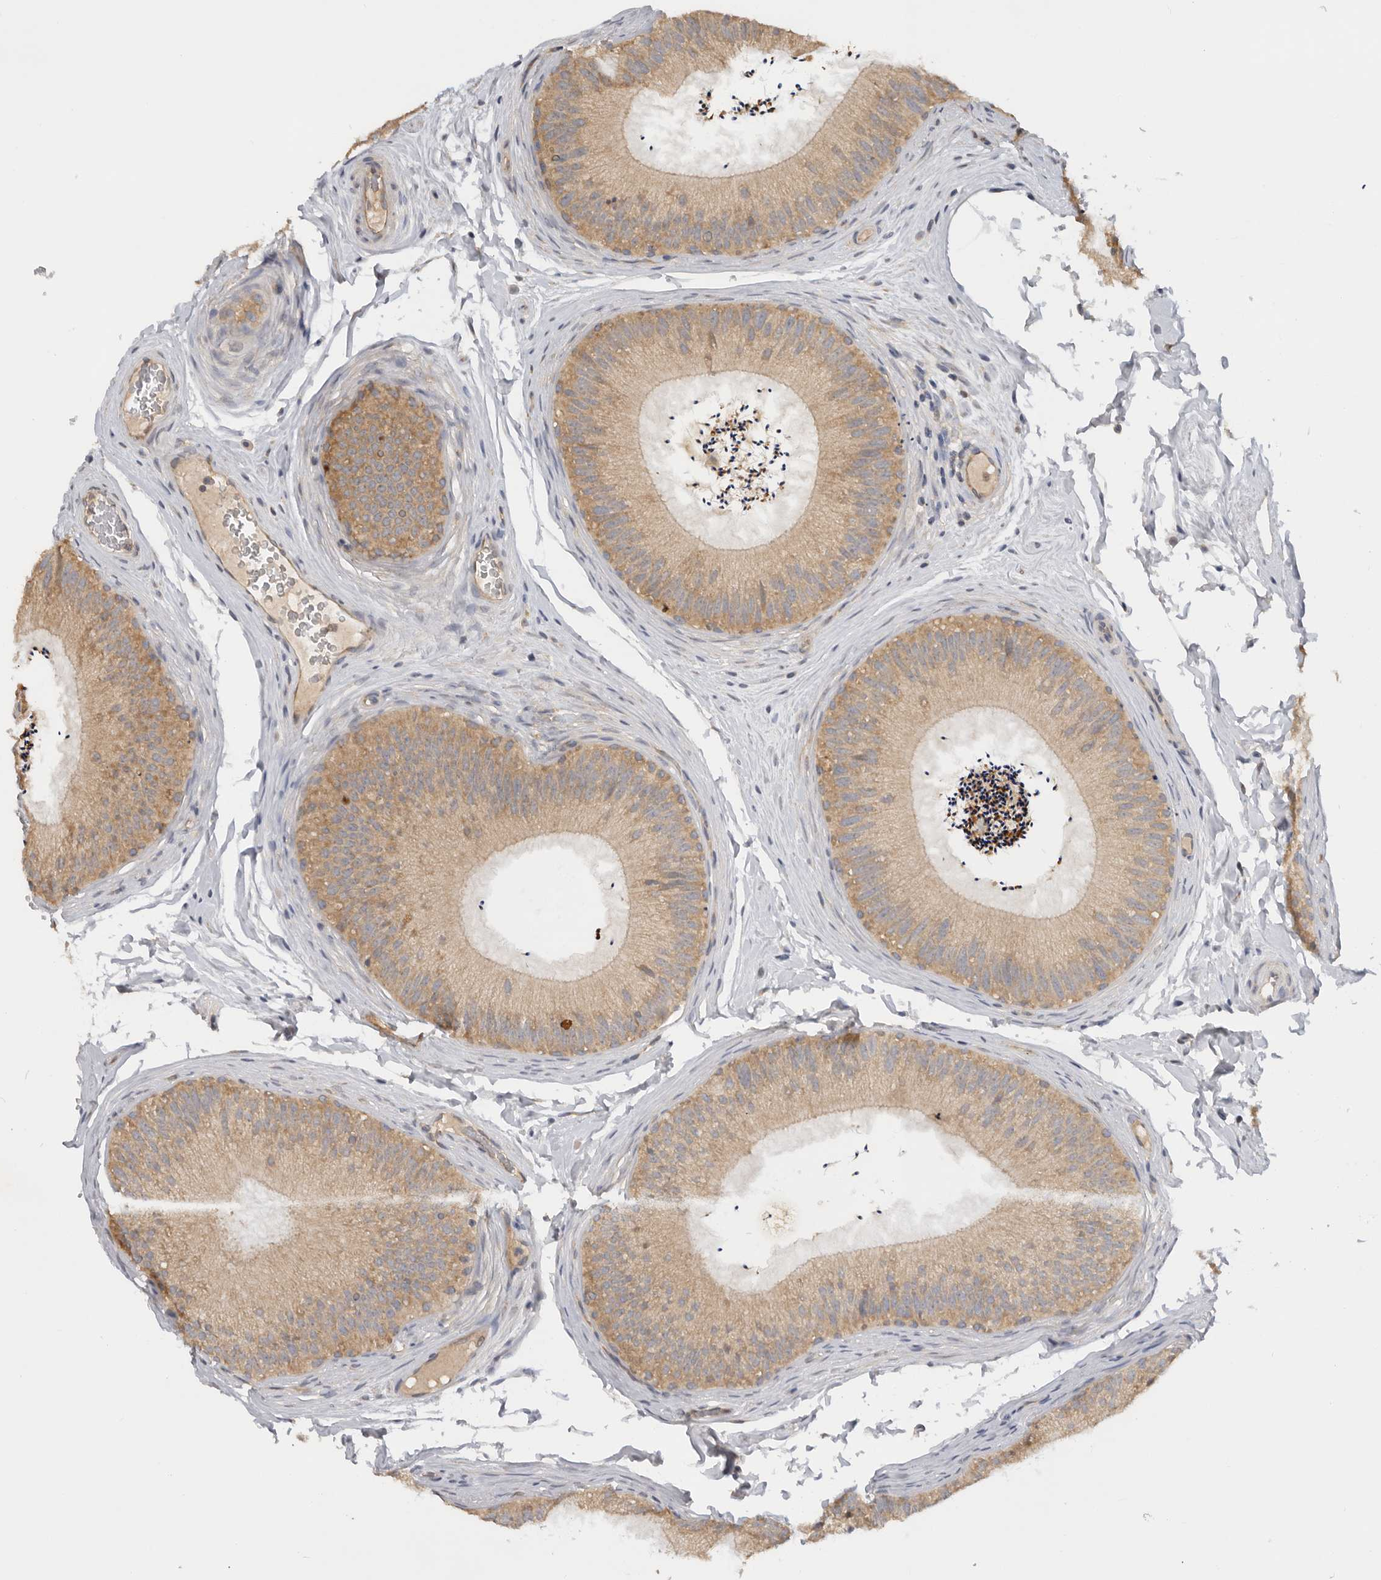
{"staining": {"intensity": "moderate", "quantity": ">75%", "location": "cytoplasmic/membranous"}, "tissue": "epididymis", "cell_type": "Glandular cells", "image_type": "normal", "snomed": [{"axis": "morphology", "description": "Normal tissue, NOS"}, {"axis": "topography", "description": "Epididymis"}], "caption": "Immunohistochemistry histopathology image of unremarkable epididymis: human epididymis stained using IHC demonstrates medium levels of moderate protein expression localized specifically in the cytoplasmic/membranous of glandular cells, appearing as a cytoplasmic/membranous brown color.", "gene": "PPP1R42", "patient": {"sex": "male", "age": 45}}